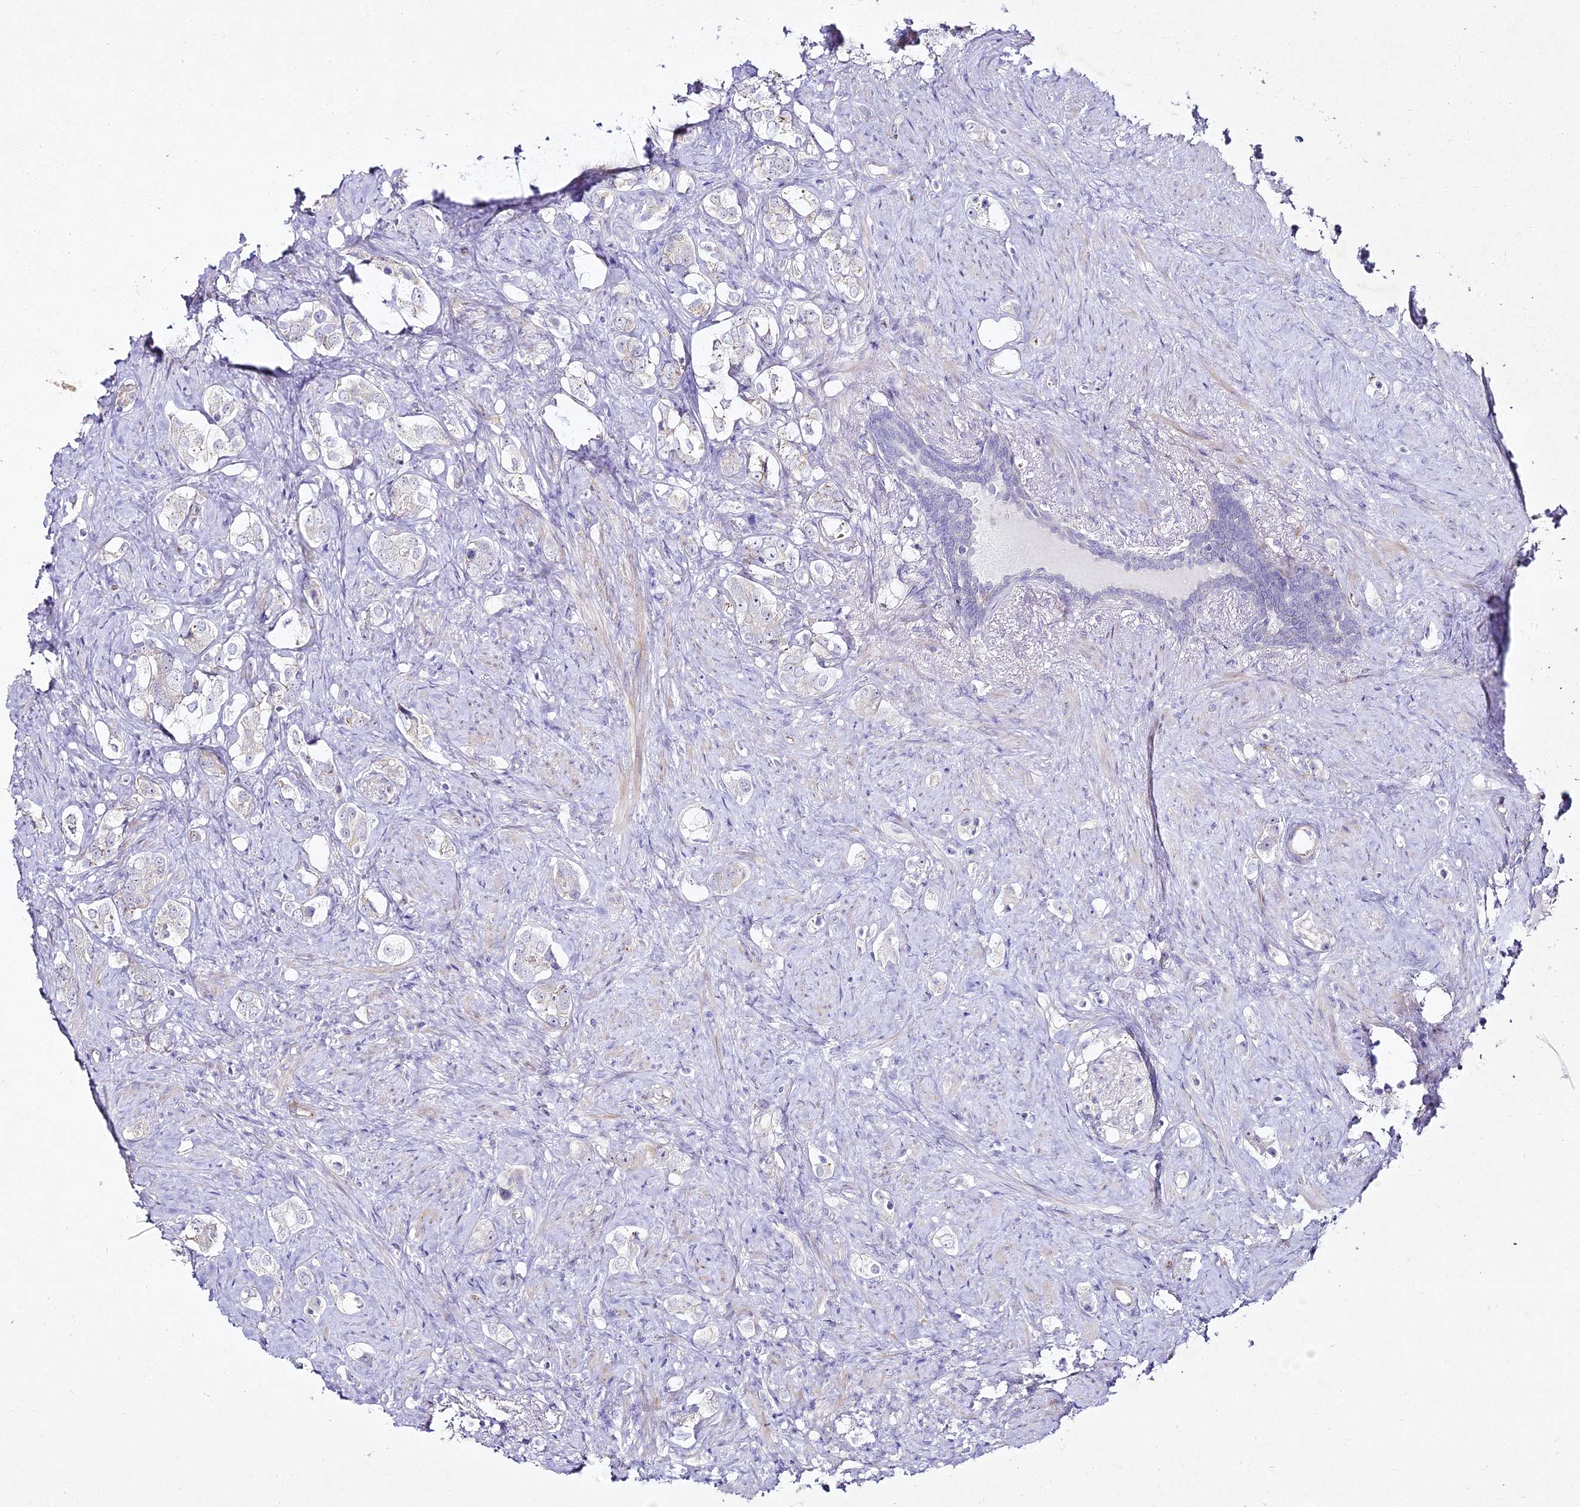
{"staining": {"intensity": "negative", "quantity": "none", "location": "none"}, "tissue": "prostate cancer", "cell_type": "Tumor cells", "image_type": "cancer", "snomed": [{"axis": "morphology", "description": "Adenocarcinoma, High grade"}, {"axis": "topography", "description": "Prostate"}], "caption": "Prostate adenocarcinoma (high-grade) was stained to show a protein in brown. There is no significant positivity in tumor cells.", "gene": "ALPG", "patient": {"sex": "male", "age": 63}}